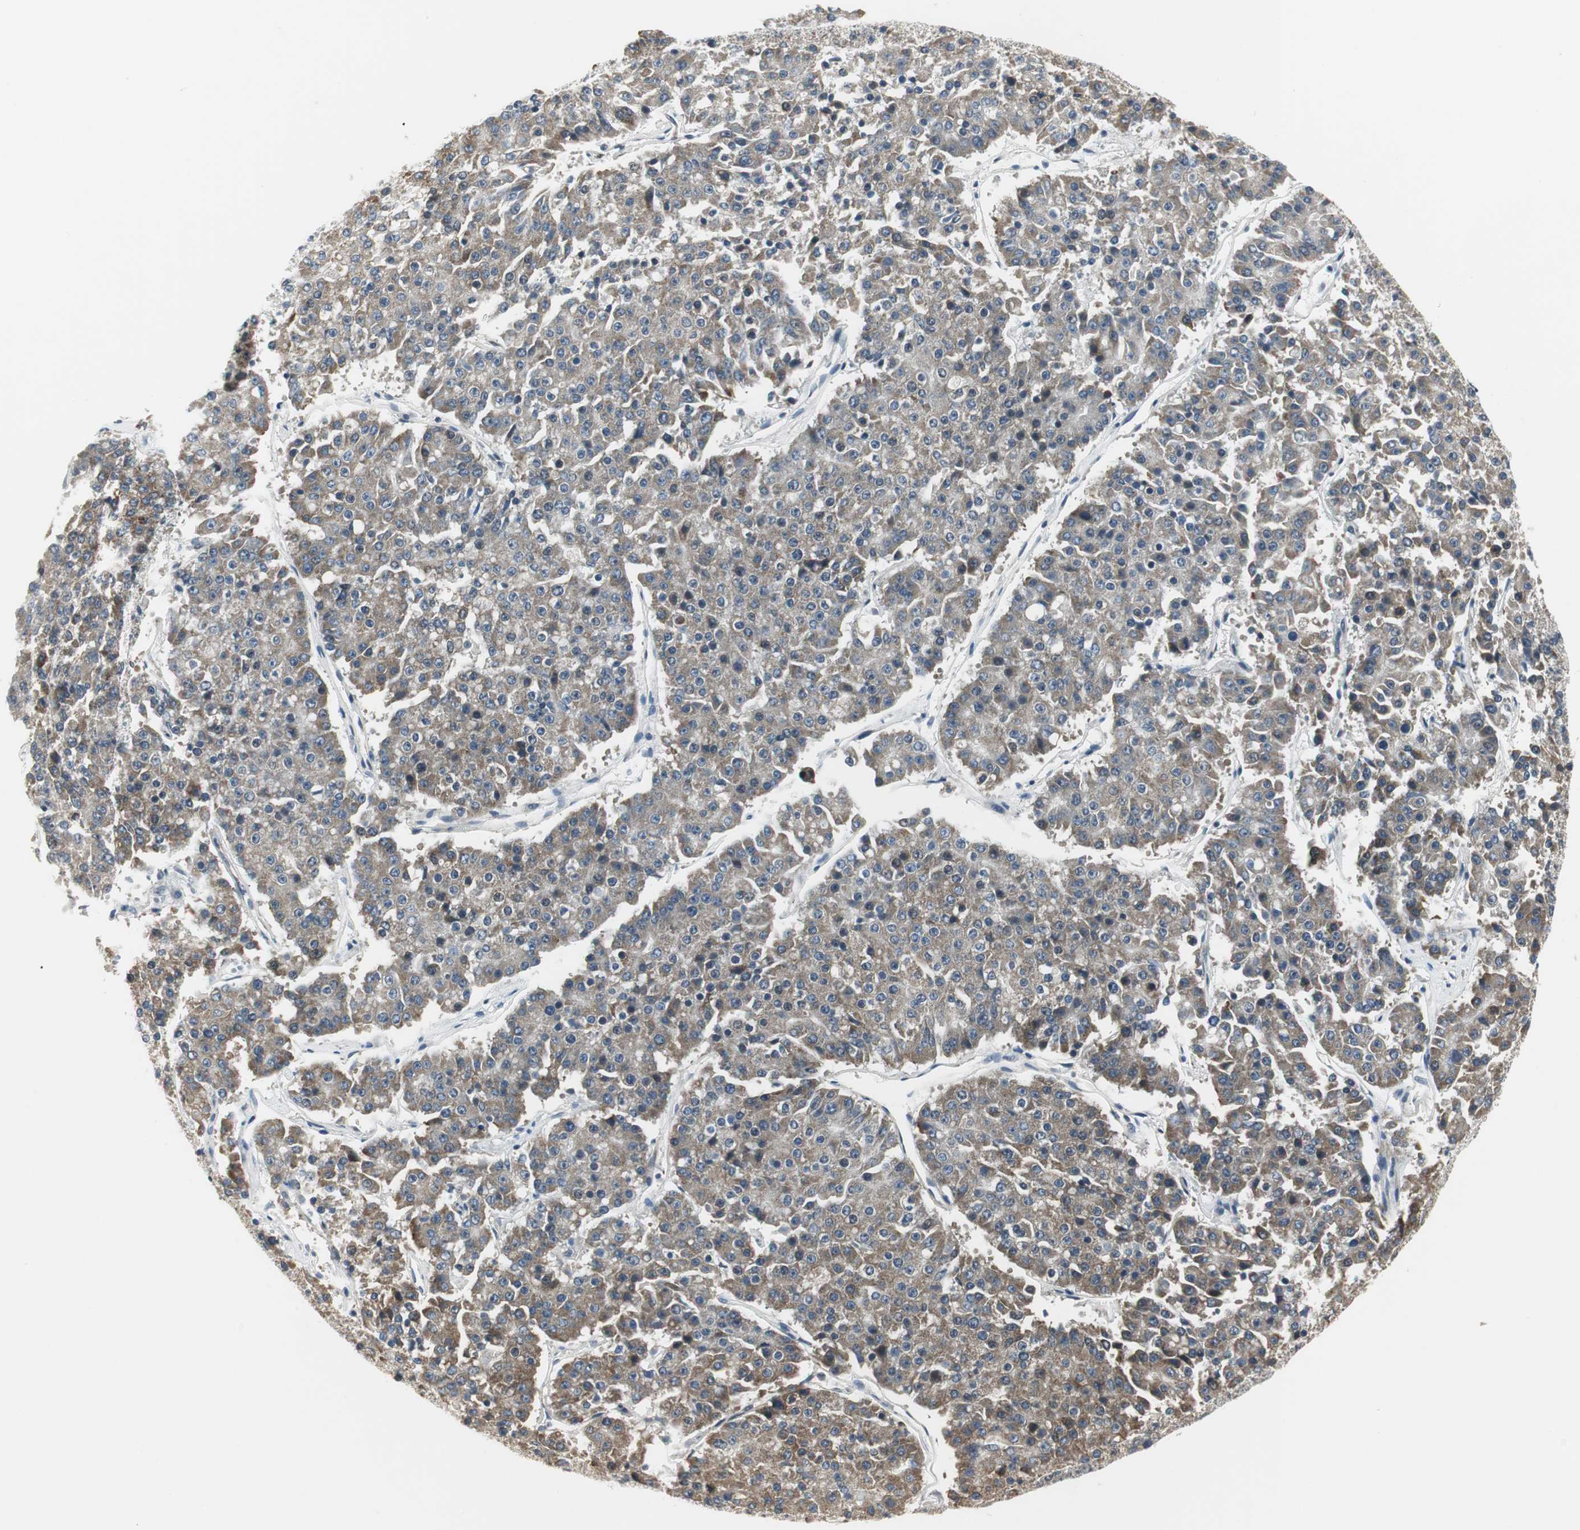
{"staining": {"intensity": "moderate", "quantity": ">75%", "location": "cytoplasmic/membranous"}, "tissue": "pancreatic cancer", "cell_type": "Tumor cells", "image_type": "cancer", "snomed": [{"axis": "morphology", "description": "Adenocarcinoma, NOS"}, {"axis": "topography", "description": "Pancreas"}], "caption": "Moderate cytoplasmic/membranous staining for a protein is seen in approximately >75% of tumor cells of pancreatic cancer (adenocarcinoma) using immunohistochemistry.", "gene": "CCT5", "patient": {"sex": "male", "age": 50}}